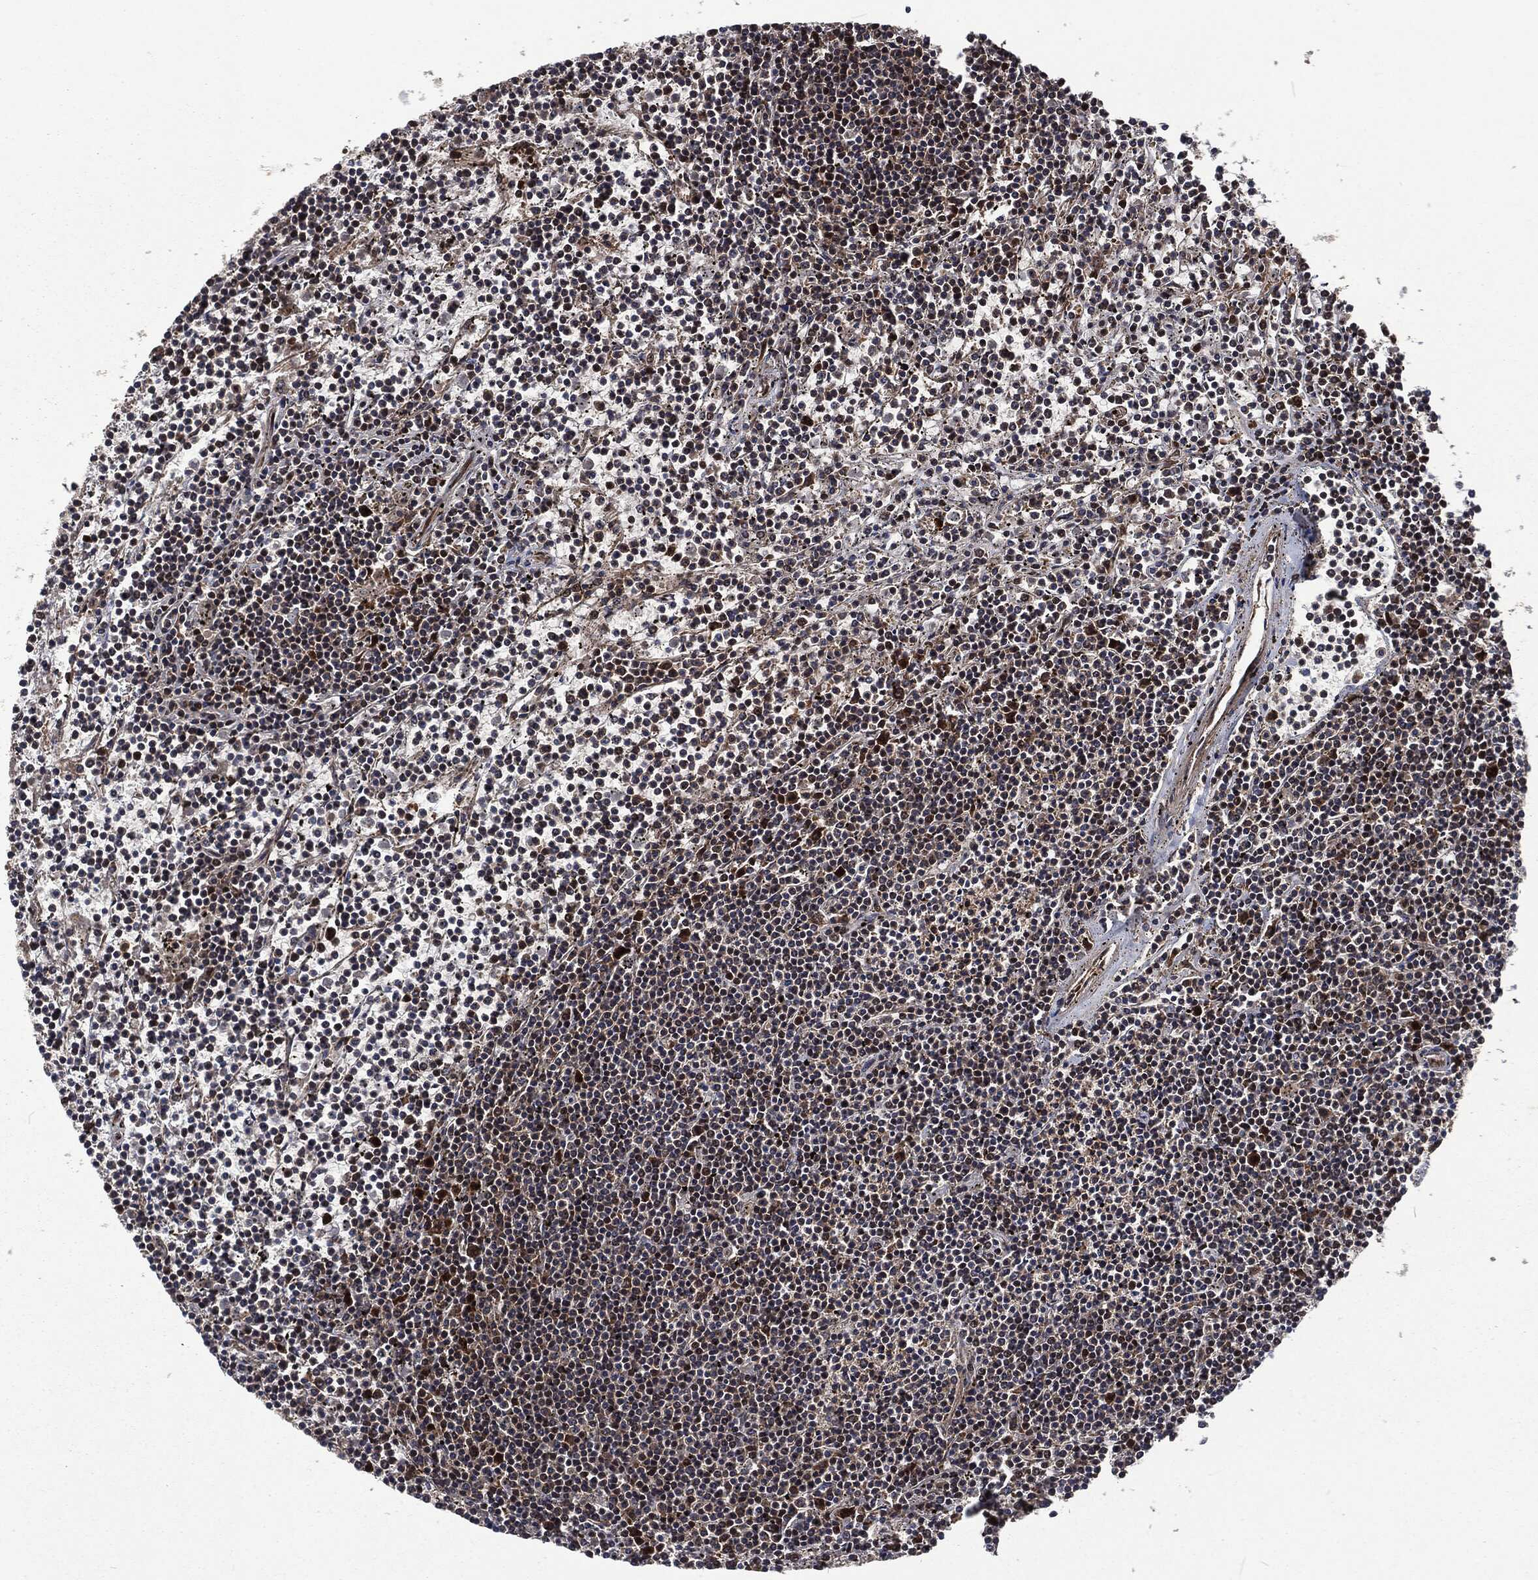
{"staining": {"intensity": "moderate", "quantity": "<25%", "location": "cytoplasmic/membranous"}, "tissue": "lymphoma", "cell_type": "Tumor cells", "image_type": "cancer", "snomed": [{"axis": "morphology", "description": "Malignant lymphoma, non-Hodgkin's type, Low grade"}, {"axis": "topography", "description": "Spleen"}], "caption": "Lymphoma stained with a protein marker demonstrates moderate staining in tumor cells.", "gene": "CMPK2", "patient": {"sex": "female", "age": 19}}